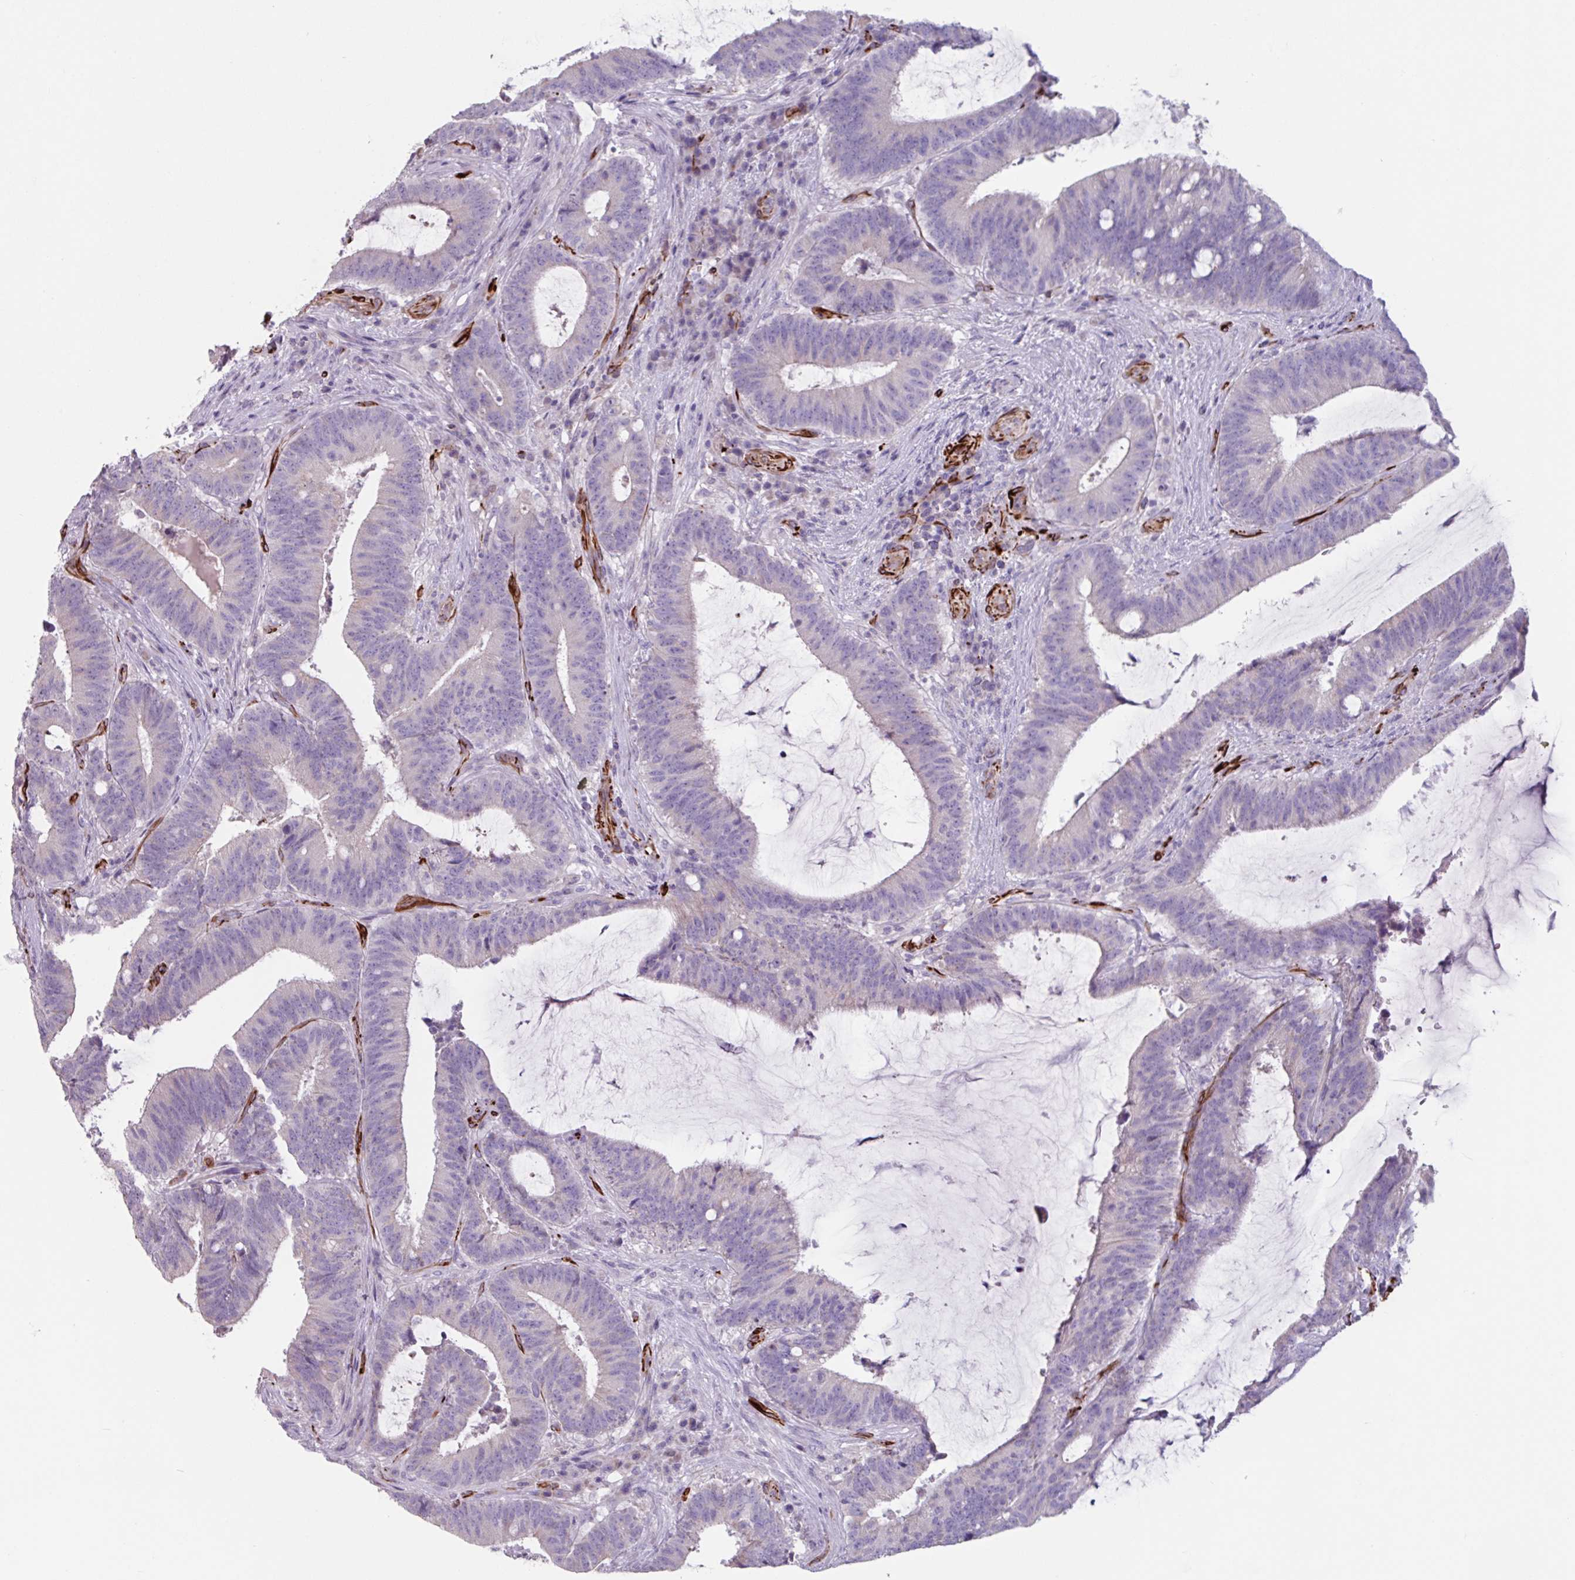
{"staining": {"intensity": "negative", "quantity": "none", "location": "none"}, "tissue": "colorectal cancer", "cell_type": "Tumor cells", "image_type": "cancer", "snomed": [{"axis": "morphology", "description": "Adenocarcinoma, NOS"}, {"axis": "topography", "description": "Colon"}], "caption": "Protein analysis of adenocarcinoma (colorectal) displays no significant positivity in tumor cells.", "gene": "BTD", "patient": {"sex": "female", "age": 43}}